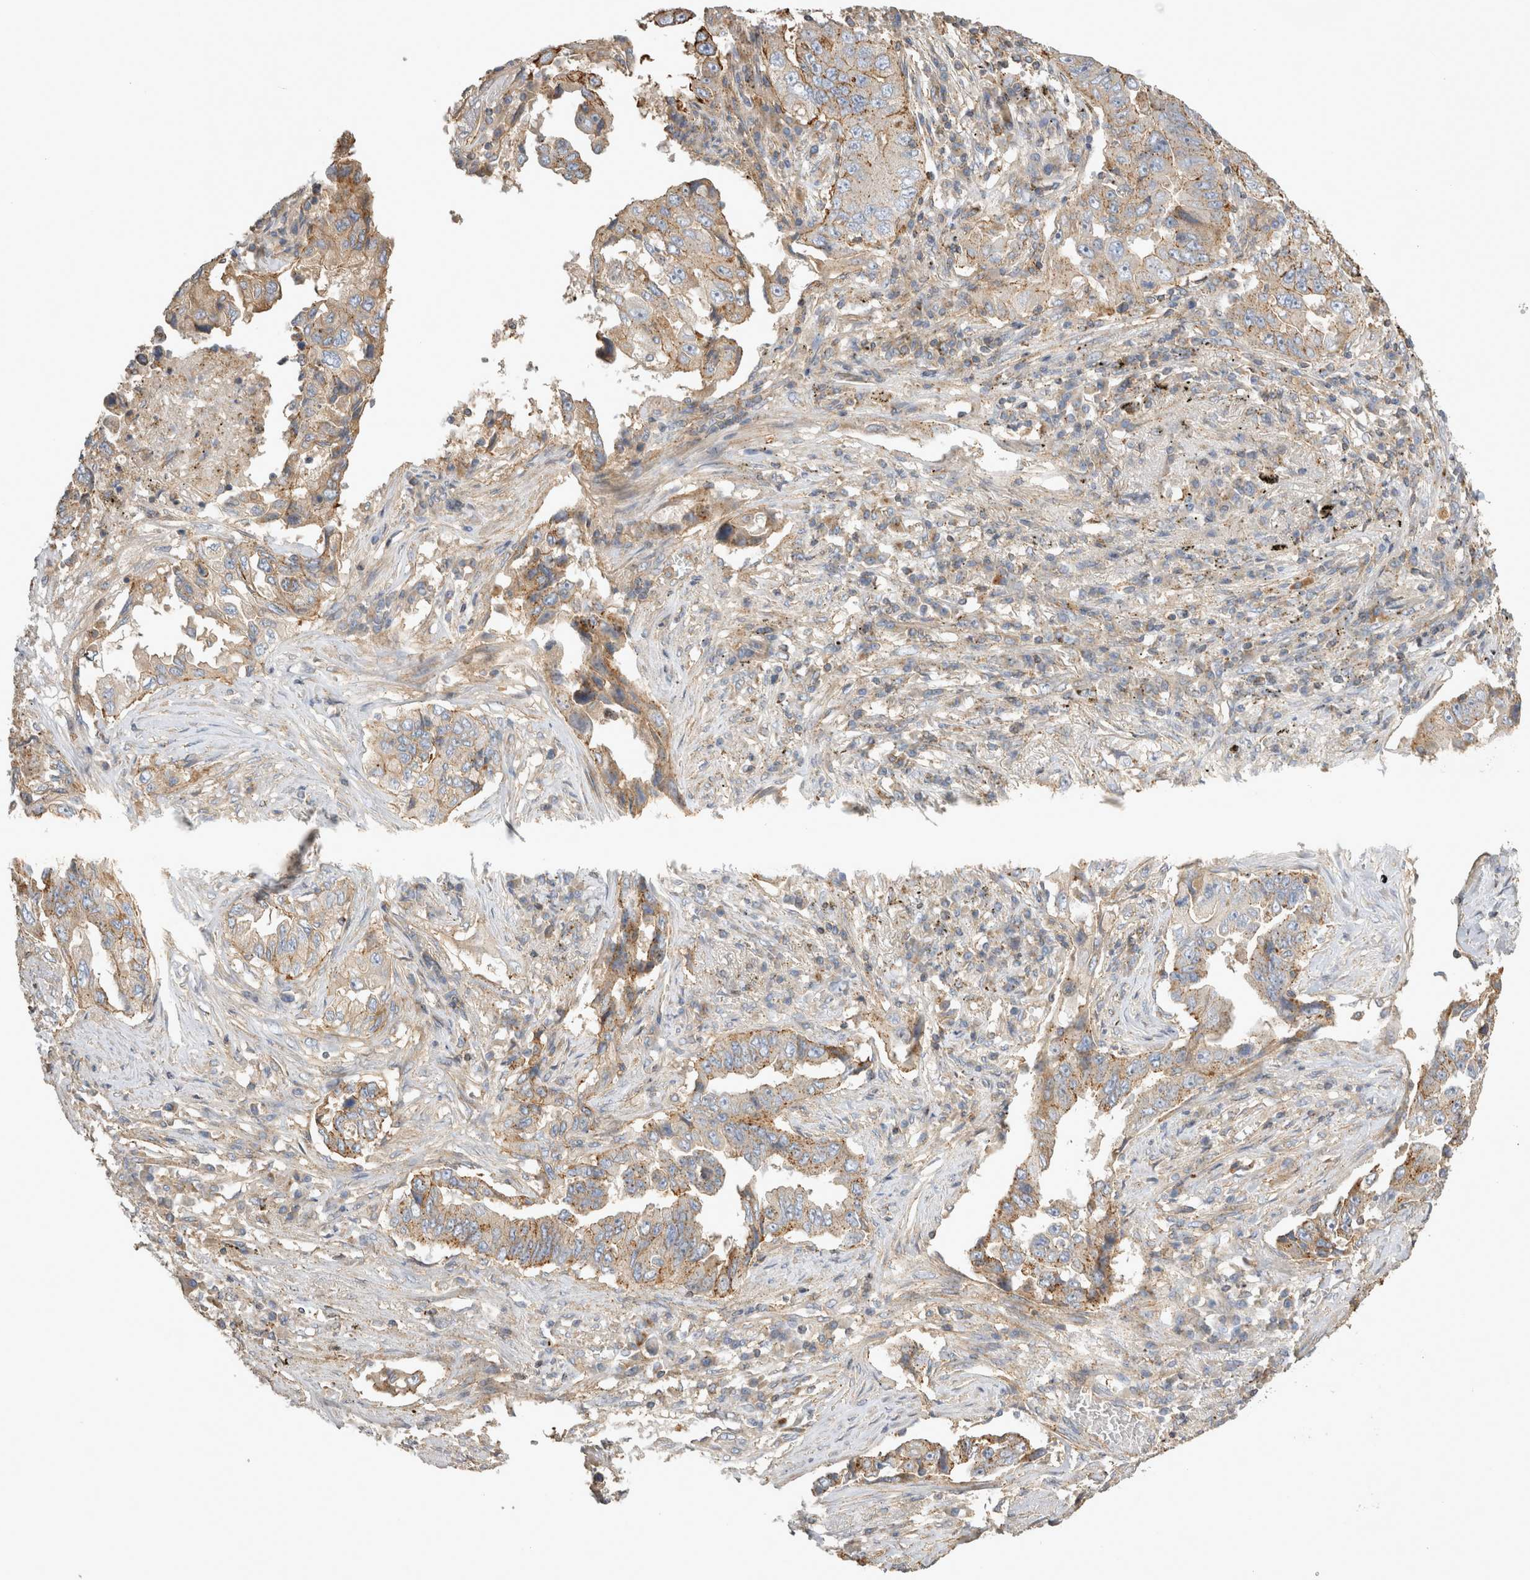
{"staining": {"intensity": "weak", "quantity": ">75%", "location": "cytoplasmic/membranous"}, "tissue": "lung cancer", "cell_type": "Tumor cells", "image_type": "cancer", "snomed": [{"axis": "morphology", "description": "Adenocarcinoma, NOS"}, {"axis": "topography", "description": "Lung"}], "caption": "Protein analysis of lung adenocarcinoma tissue demonstrates weak cytoplasmic/membranous positivity in approximately >75% of tumor cells.", "gene": "CHMP6", "patient": {"sex": "female", "age": 51}}